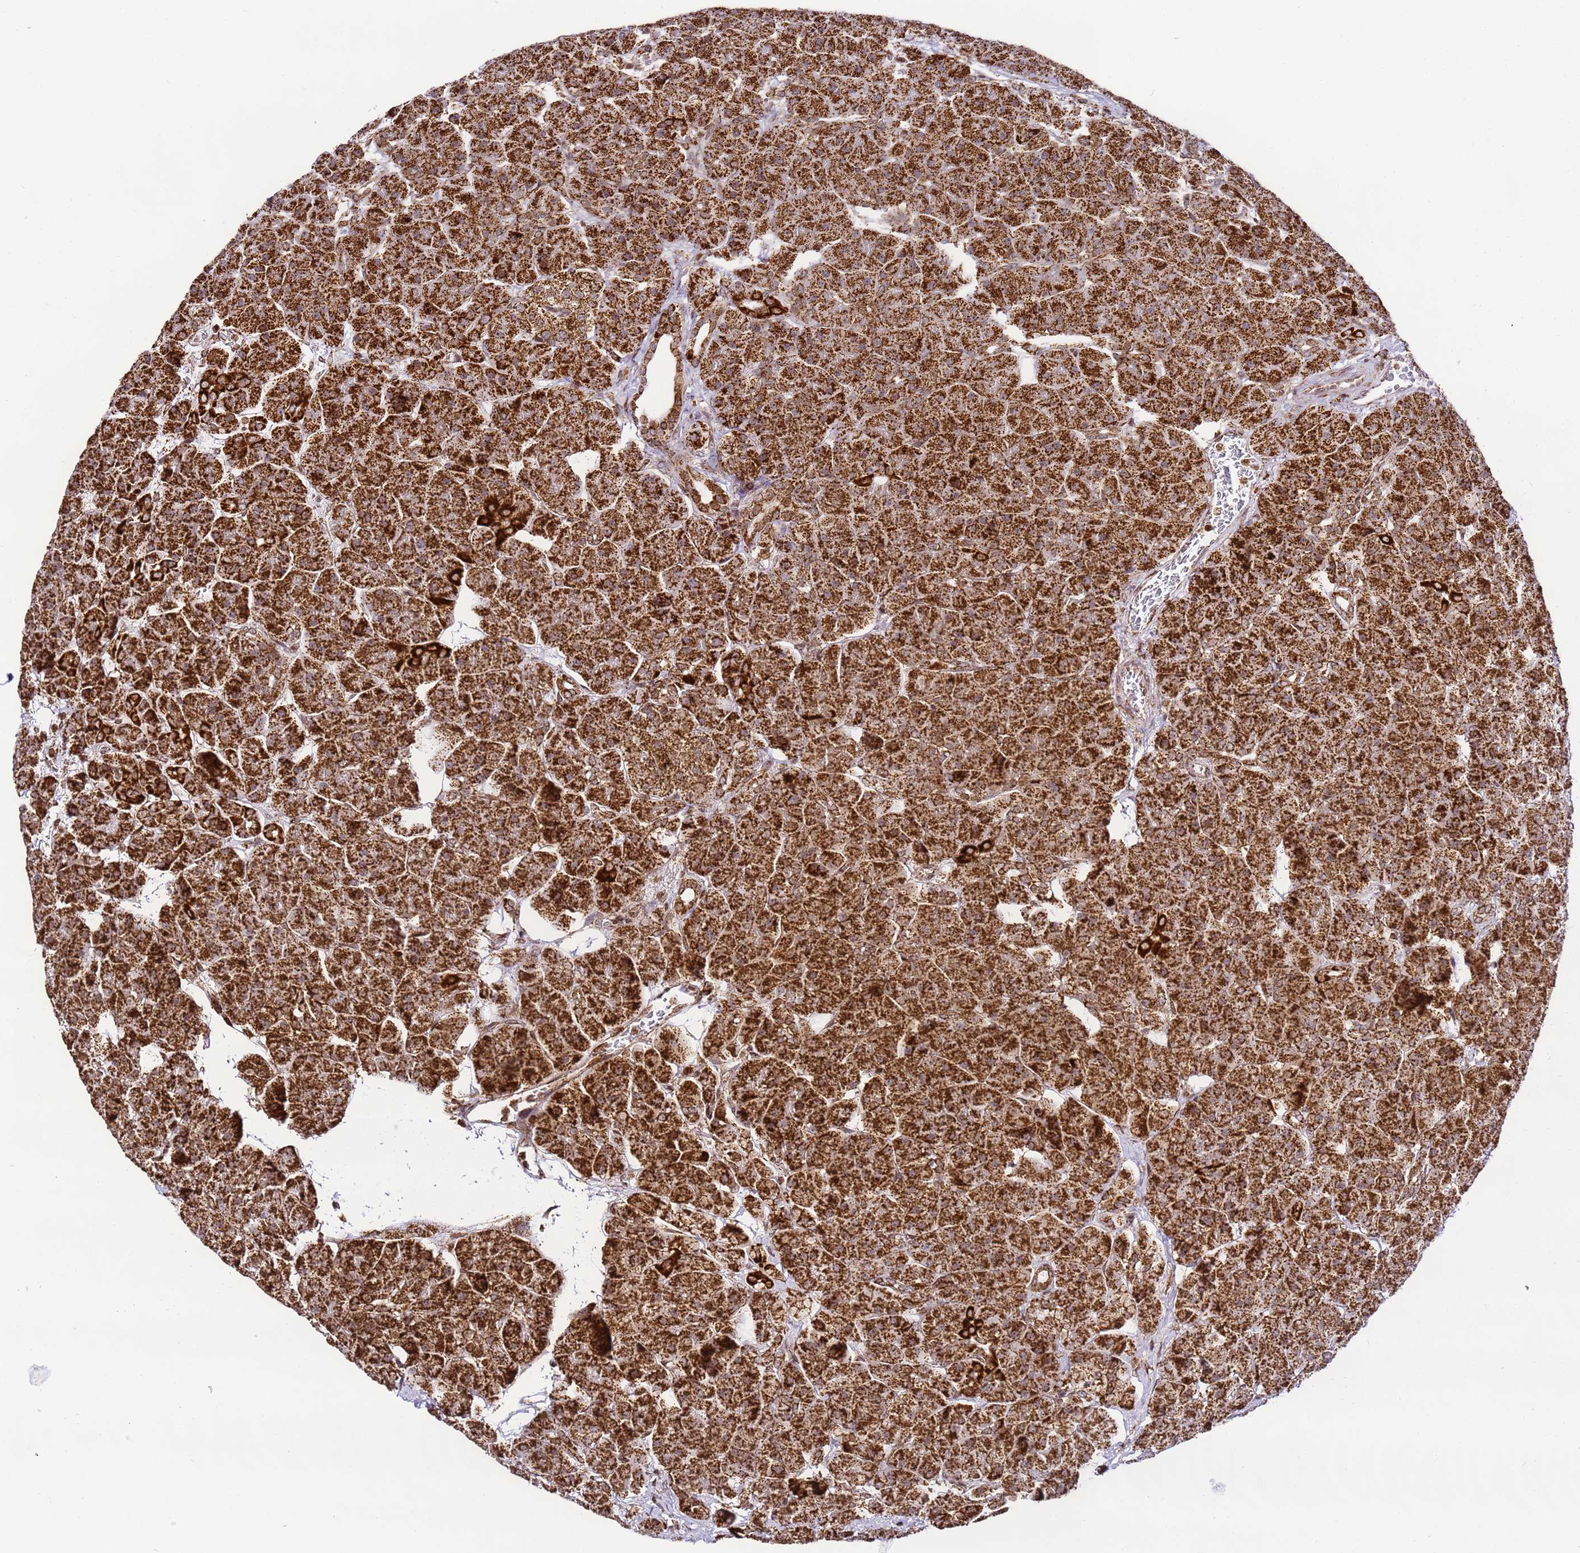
{"staining": {"intensity": "strong", "quantity": ">75%", "location": "cytoplasmic/membranous"}, "tissue": "pancreas", "cell_type": "Exocrine glandular cells", "image_type": "normal", "snomed": [{"axis": "morphology", "description": "Normal tissue, NOS"}, {"axis": "topography", "description": "Pancreas"}], "caption": "Immunohistochemical staining of normal pancreas exhibits >75% levels of strong cytoplasmic/membranous protein expression in about >75% of exocrine glandular cells.", "gene": "HSPE1", "patient": {"sex": "male", "age": 66}}